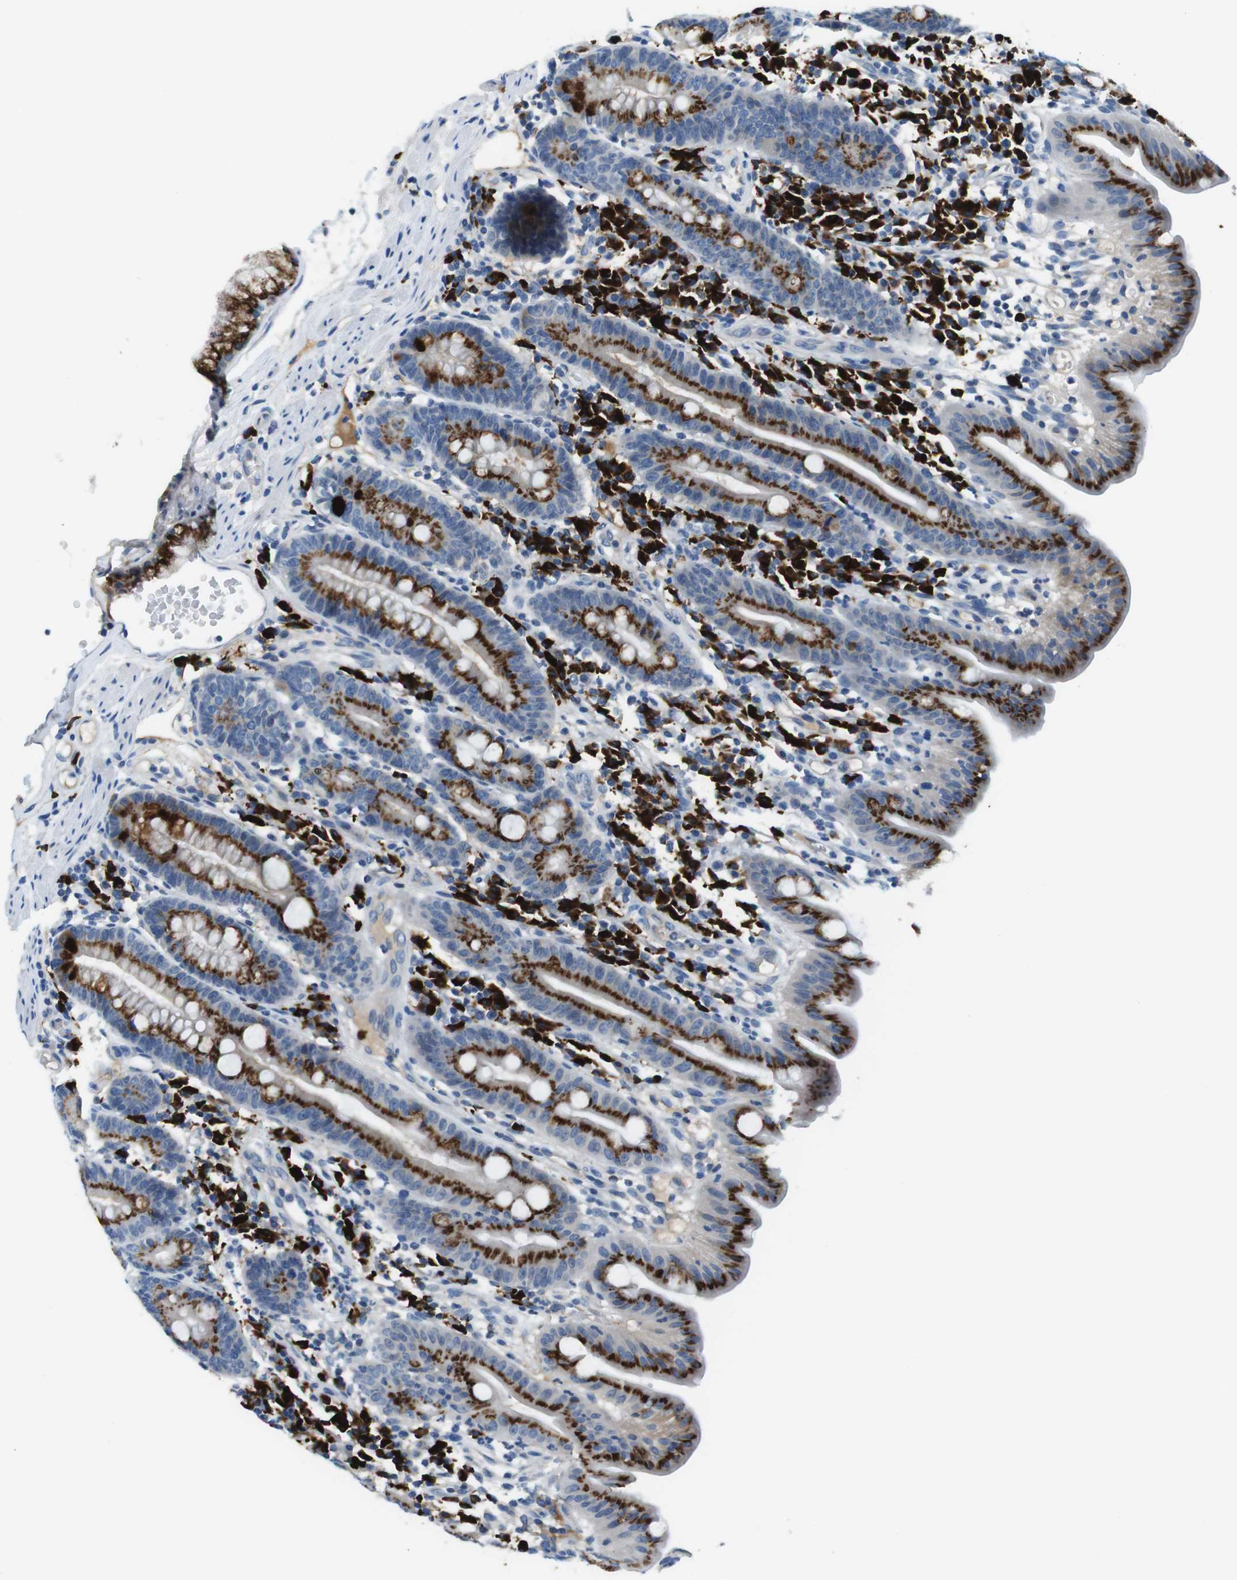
{"staining": {"intensity": "moderate", "quantity": ">75%", "location": "cytoplasmic/membranous"}, "tissue": "duodenum", "cell_type": "Glandular cells", "image_type": "normal", "snomed": [{"axis": "morphology", "description": "Normal tissue, NOS"}, {"axis": "topography", "description": "Duodenum"}], "caption": "Immunohistochemical staining of normal duodenum reveals moderate cytoplasmic/membranous protein positivity in approximately >75% of glandular cells. Nuclei are stained in blue.", "gene": "SLC35A3", "patient": {"sex": "male", "age": 50}}